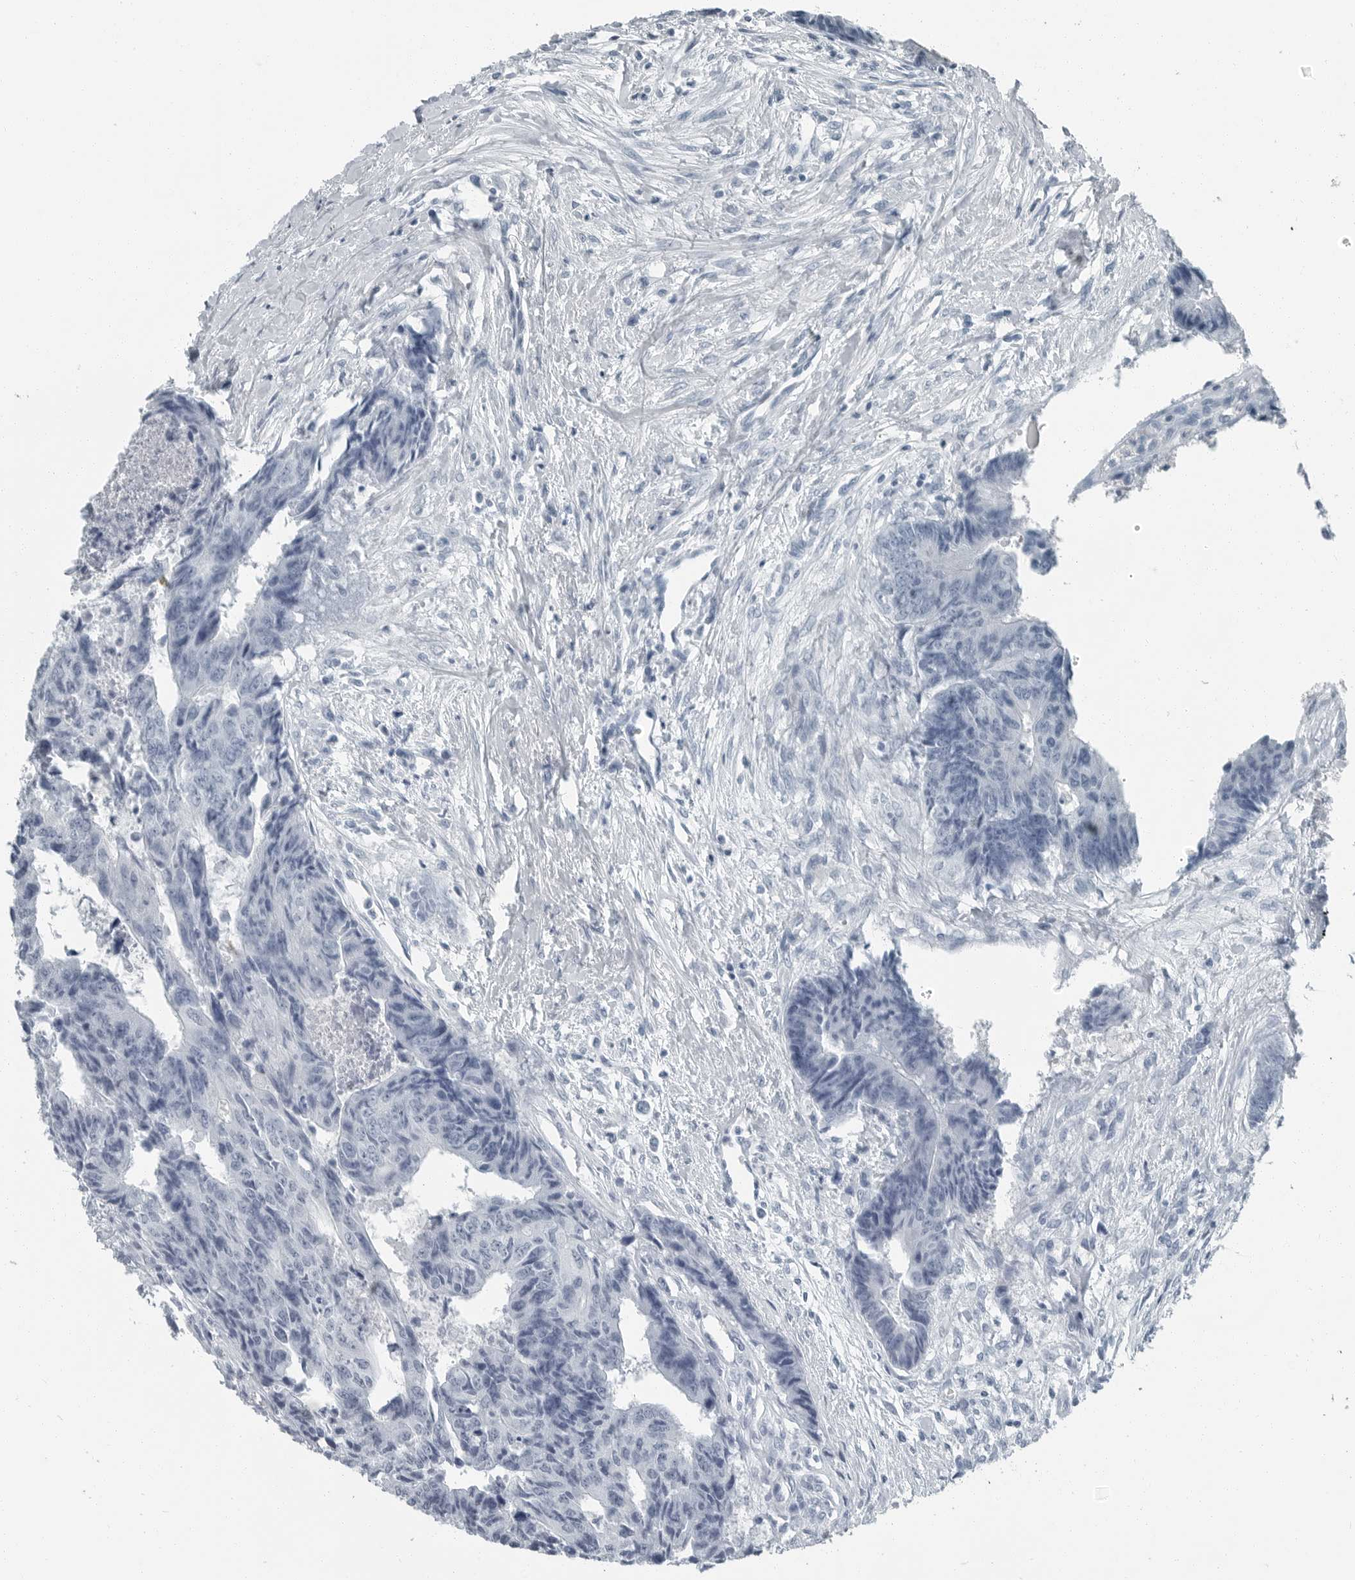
{"staining": {"intensity": "negative", "quantity": "none", "location": "none"}, "tissue": "colorectal cancer", "cell_type": "Tumor cells", "image_type": "cancer", "snomed": [{"axis": "morphology", "description": "Adenocarcinoma, NOS"}, {"axis": "topography", "description": "Rectum"}], "caption": "Colorectal cancer (adenocarcinoma) was stained to show a protein in brown. There is no significant expression in tumor cells. The staining was performed using DAB to visualize the protein expression in brown, while the nuclei were stained in blue with hematoxylin (Magnification: 20x).", "gene": "FABP6", "patient": {"sex": "male", "age": 84}}